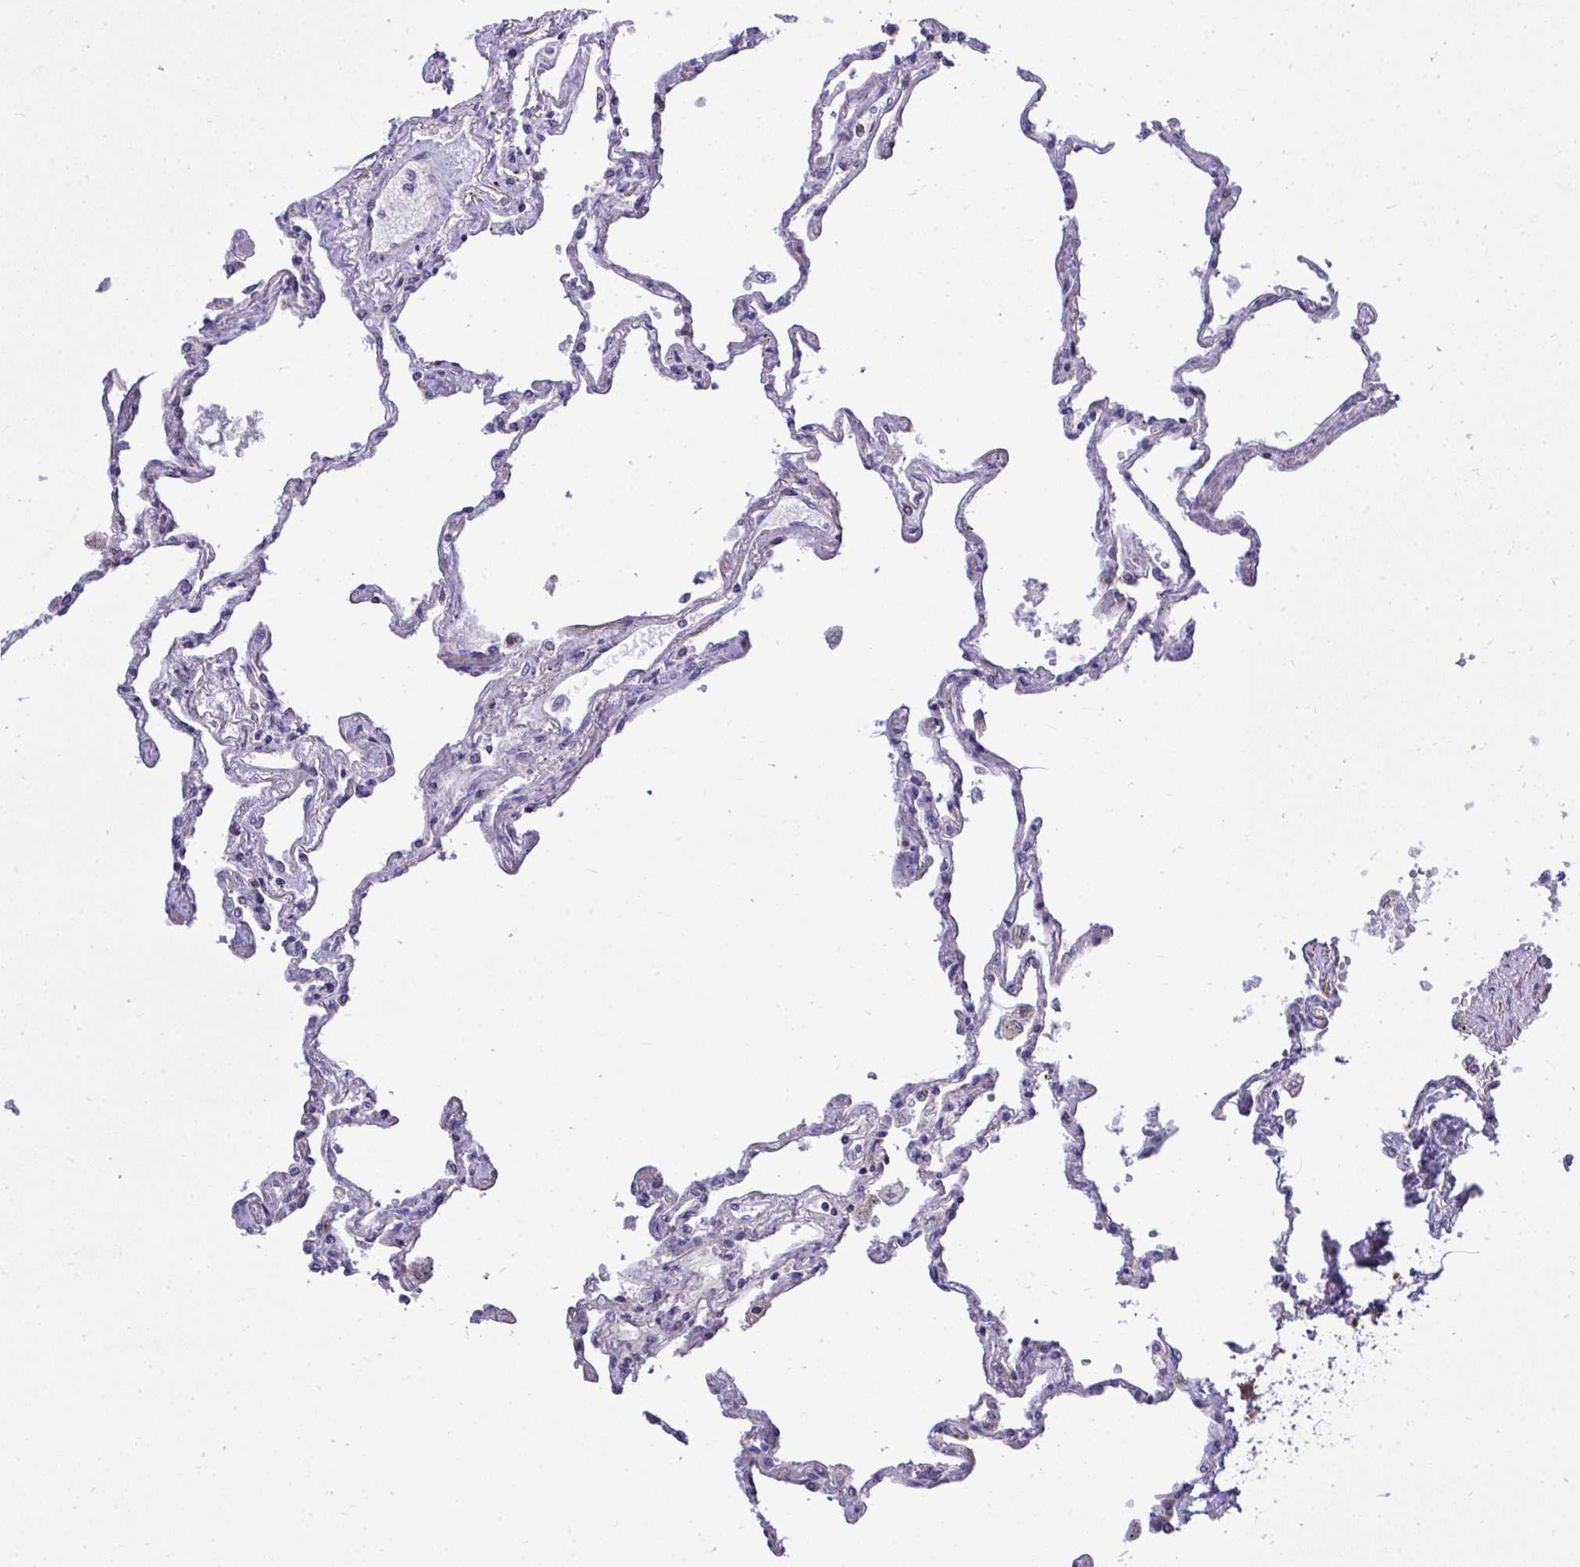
{"staining": {"intensity": "weak", "quantity": "<25%", "location": "cytoplasmic/membranous"}, "tissue": "lung", "cell_type": "Alveolar cells", "image_type": "normal", "snomed": [{"axis": "morphology", "description": "Normal tissue, NOS"}, {"axis": "topography", "description": "Lung"}], "caption": "Immunohistochemical staining of unremarkable lung shows no significant positivity in alveolar cells.", "gene": "XAF1", "patient": {"sex": "female", "age": 67}}